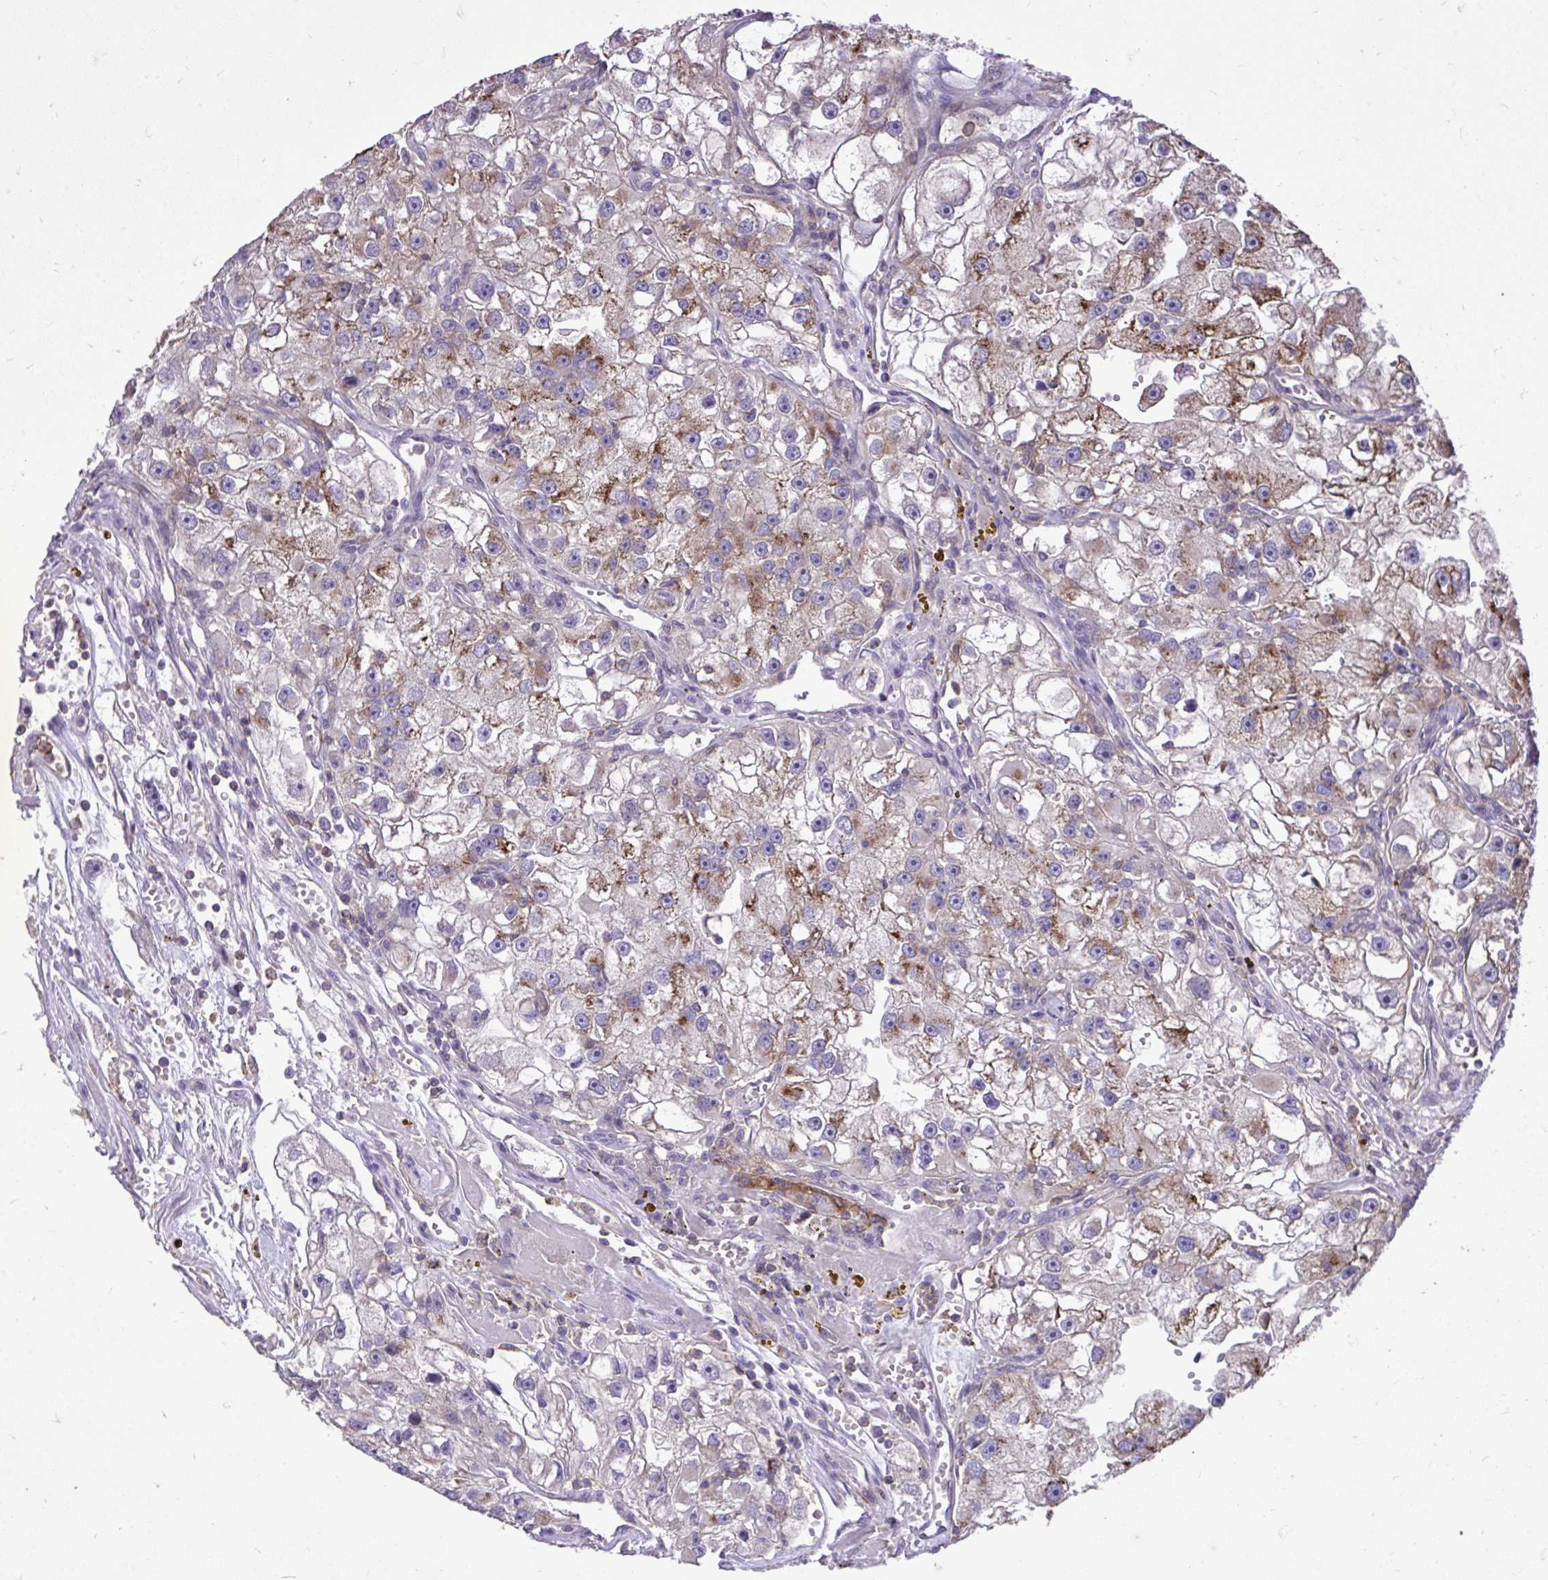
{"staining": {"intensity": "strong", "quantity": "25%-75%", "location": "cytoplasmic/membranous"}, "tissue": "renal cancer", "cell_type": "Tumor cells", "image_type": "cancer", "snomed": [{"axis": "morphology", "description": "Adenocarcinoma, NOS"}, {"axis": "topography", "description": "Kidney"}], "caption": "Renal adenocarcinoma was stained to show a protein in brown. There is high levels of strong cytoplasmic/membranous positivity in about 25%-75% of tumor cells.", "gene": "IGFL2", "patient": {"sex": "male", "age": 63}}